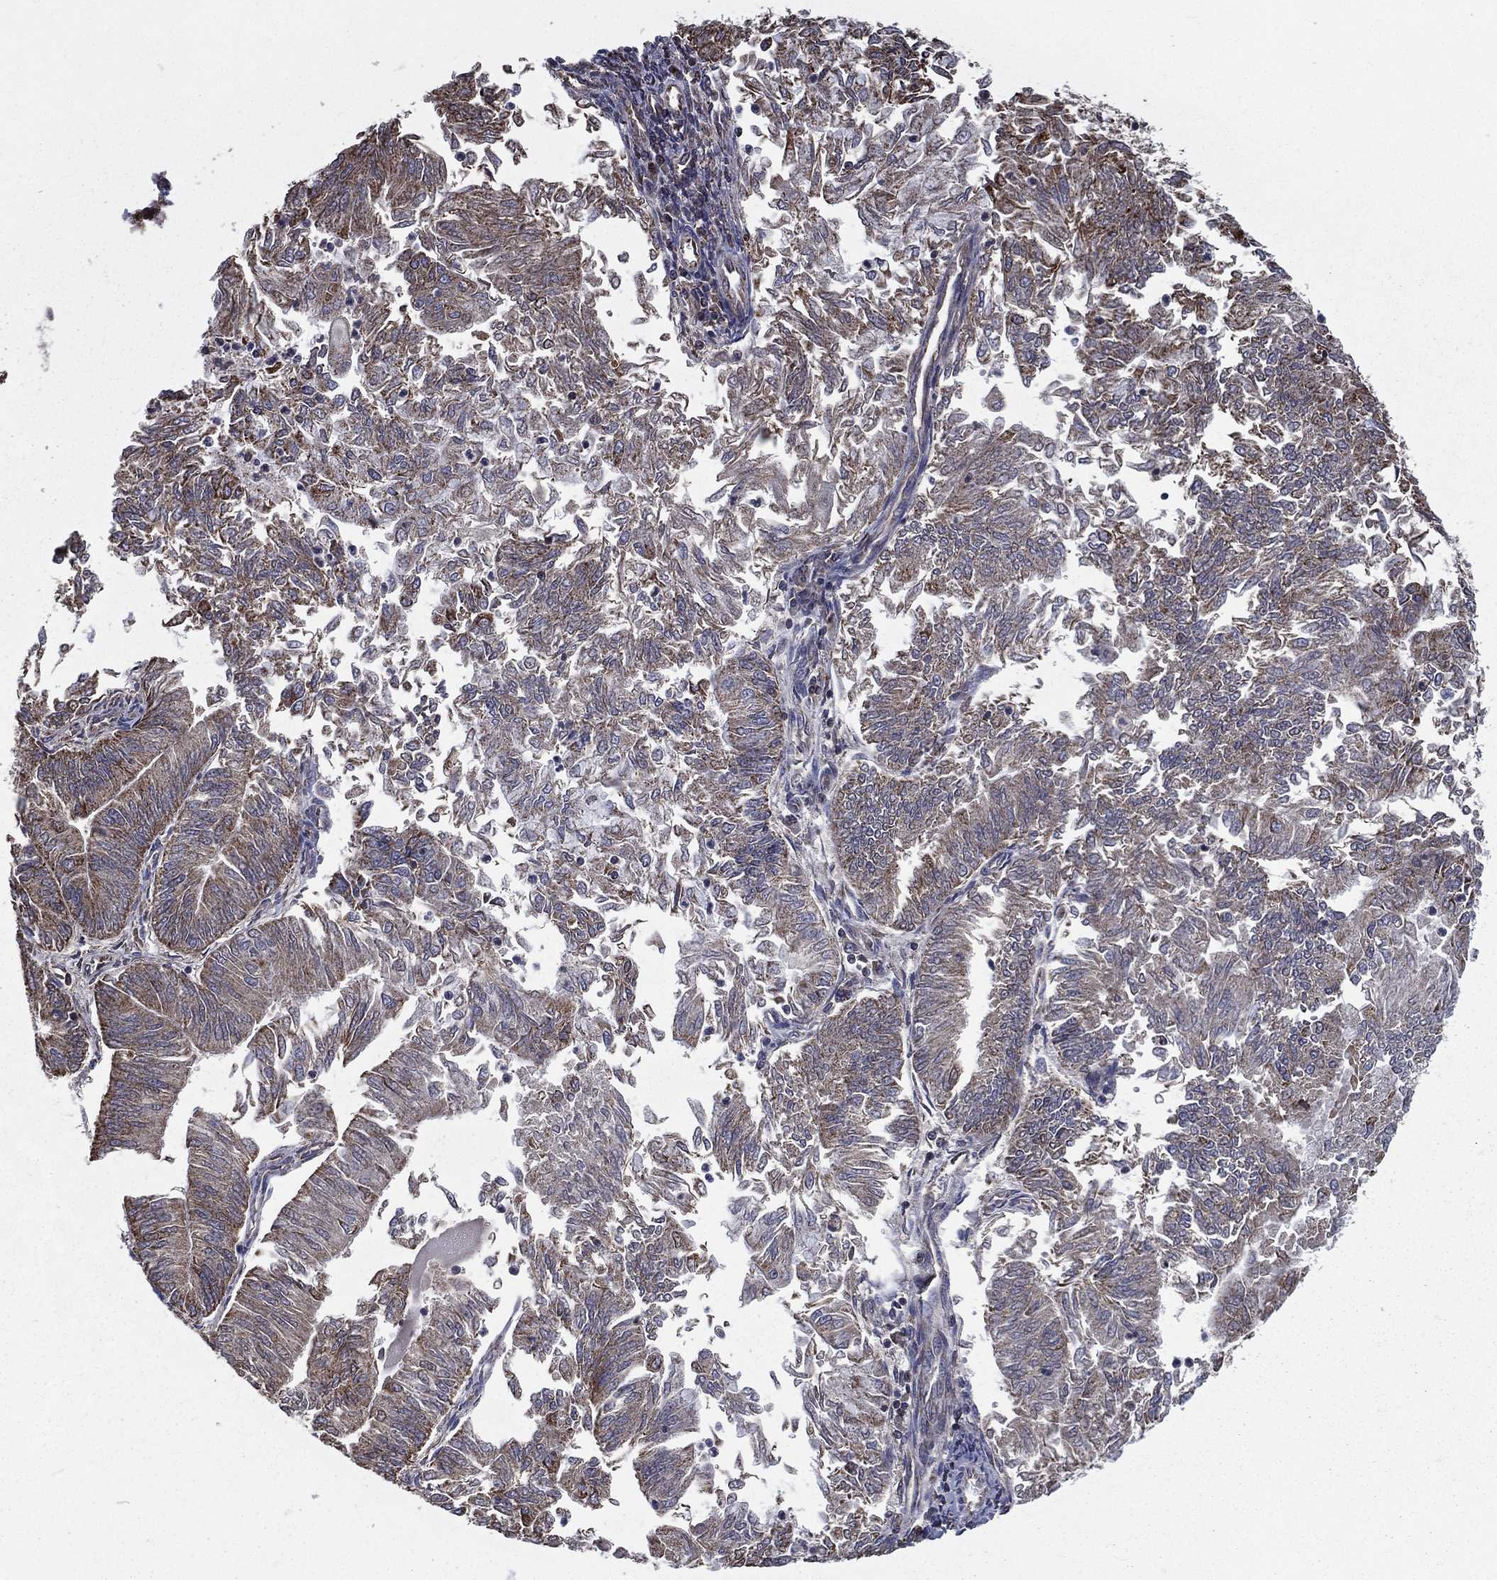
{"staining": {"intensity": "weak", "quantity": ">75%", "location": "cytoplasmic/membranous"}, "tissue": "endometrial cancer", "cell_type": "Tumor cells", "image_type": "cancer", "snomed": [{"axis": "morphology", "description": "Adenocarcinoma, NOS"}, {"axis": "topography", "description": "Endometrium"}], "caption": "Immunohistochemical staining of human endometrial cancer (adenocarcinoma) displays low levels of weak cytoplasmic/membranous staining in approximately >75% of tumor cells. The staining is performed using DAB brown chromogen to label protein expression. The nuclei are counter-stained blue using hematoxylin.", "gene": "RIGI", "patient": {"sex": "female", "age": 59}}